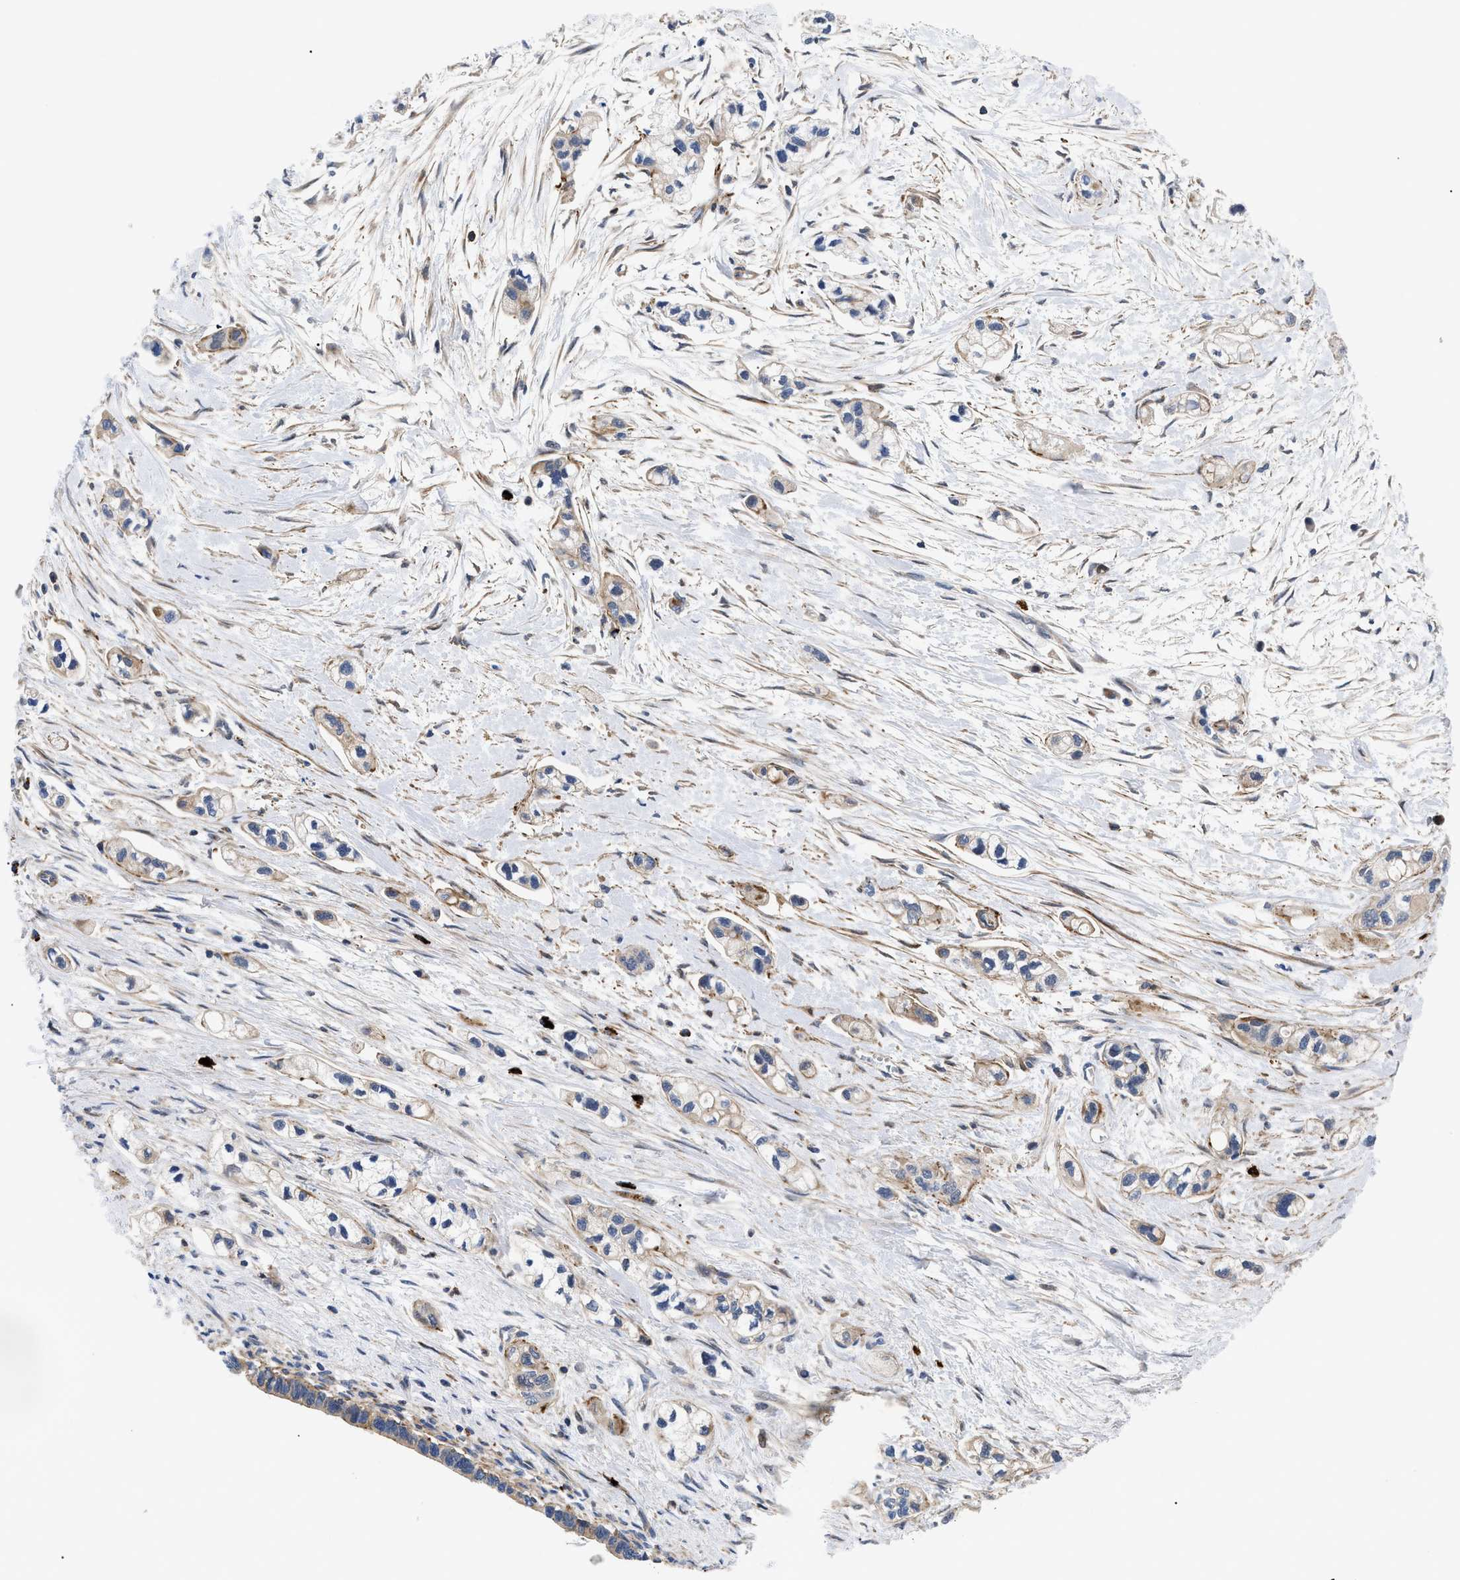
{"staining": {"intensity": "weak", "quantity": "25%-75%", "location": "cytoplasmic/membranous"}, "tissue": "pancreatic cancer", "cell_type": "Tumor cells", "image_type": "cancer", "snomed": [{"axis": "morphology", "description": "Adenocarcinoma, NOS"}, {"axis": "topography", "description": "Pancreas"}], "caption": "Protein expression analysis of human pancreatic cancer reveals weak cytoplasmic/membranous staining in about 25%-75% of tumor cells.", "gene": "SPAST", "patient": {"sex": "male", "age": 74}}